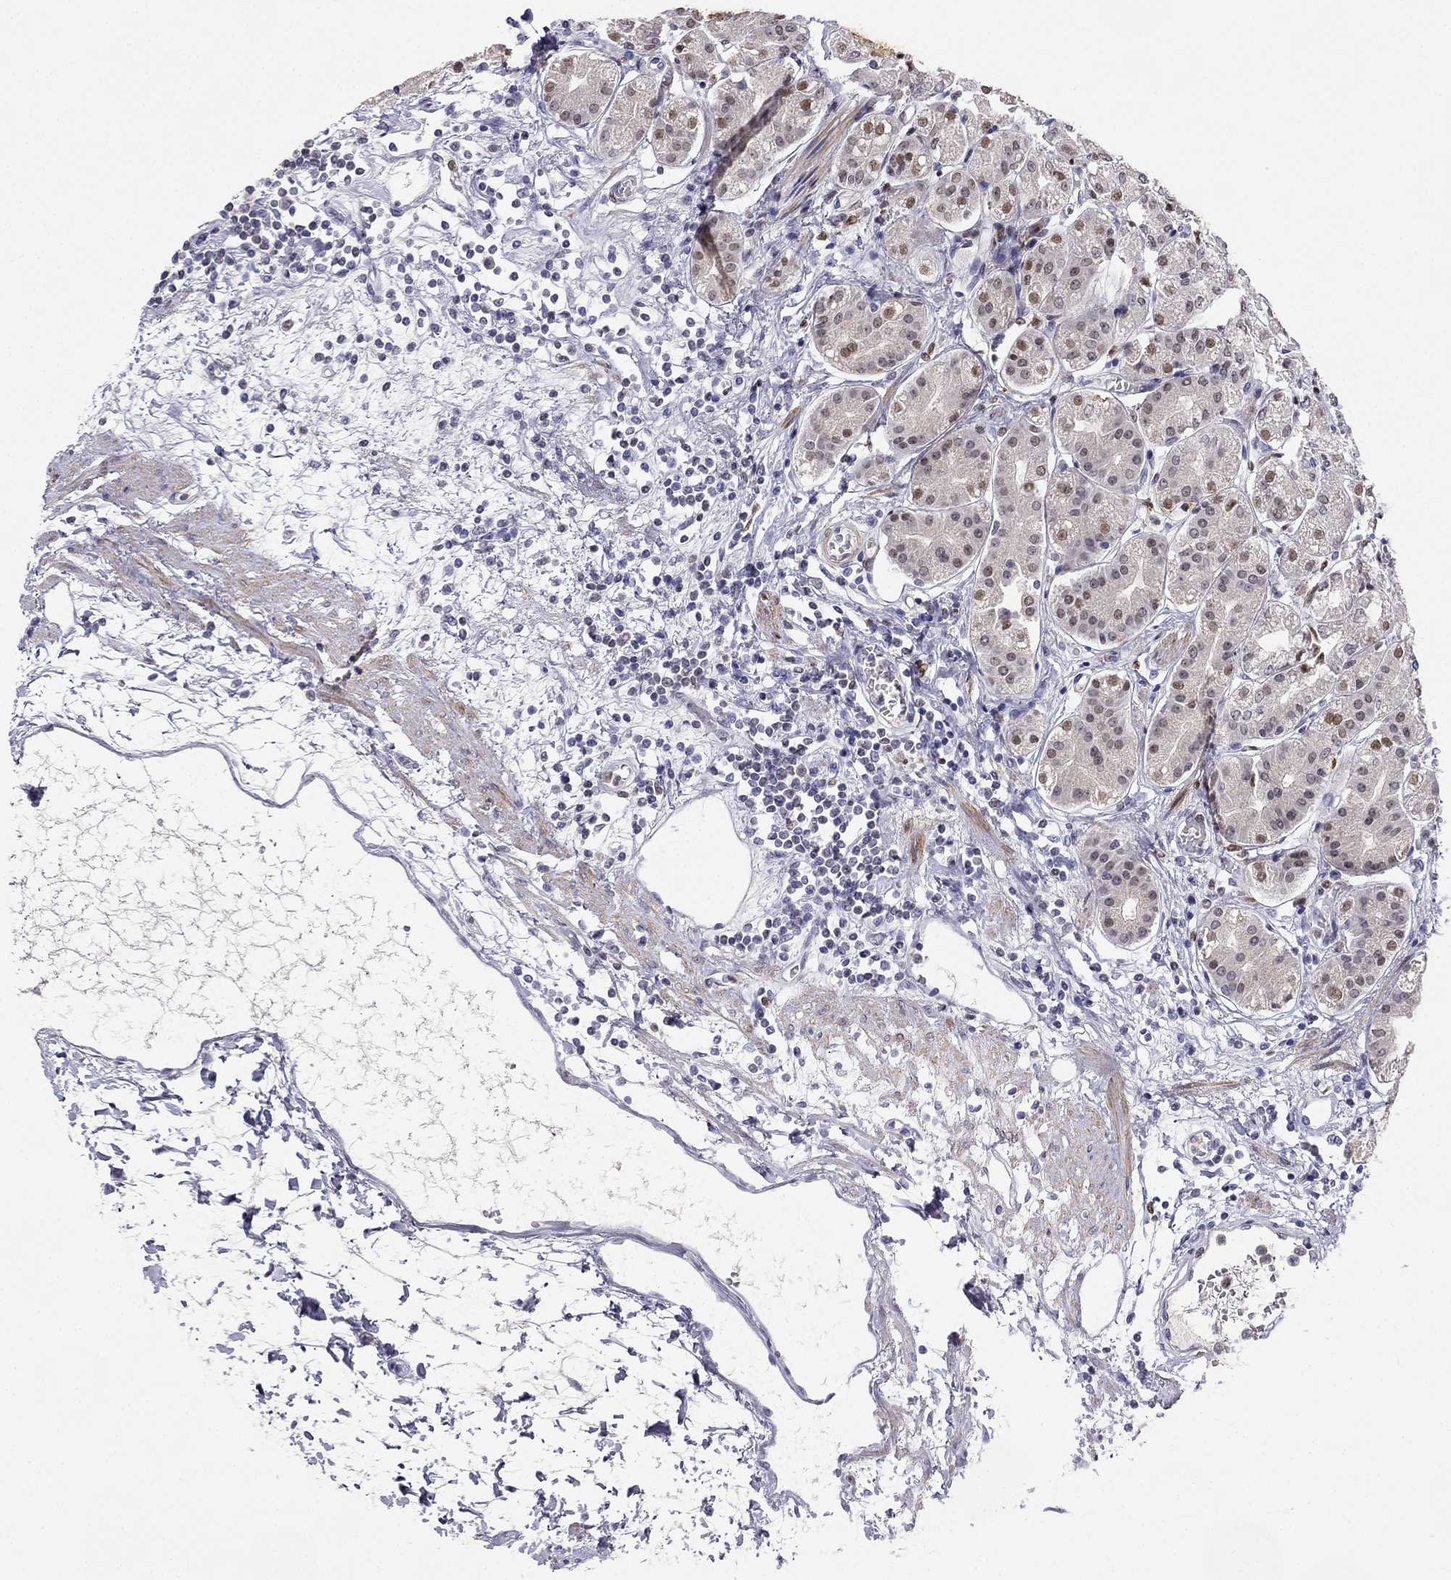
{"staining": {"intensity": "moderate", "quantity": "<25%", "location": "nuclear"}, "tissue": "stomach", "cell_type": "Glandular cells", "image_type": "normal", "snomed": [{"axis": "morphology", "description": "Normal tissue, NOS"}, {"axis": "topography", "description": "Skeletal muscle"}, {"axis": "topography", "description": "Stomach"}], "caption": "An image of human stomach stained for a protein reveals moderate nuclear brown staining in glandular cells. (DAB IHC, brown staining for protein, blue staining for nuclei).", "gene": "C16orf89", "patient": {"sex": "female", "age": 57}}